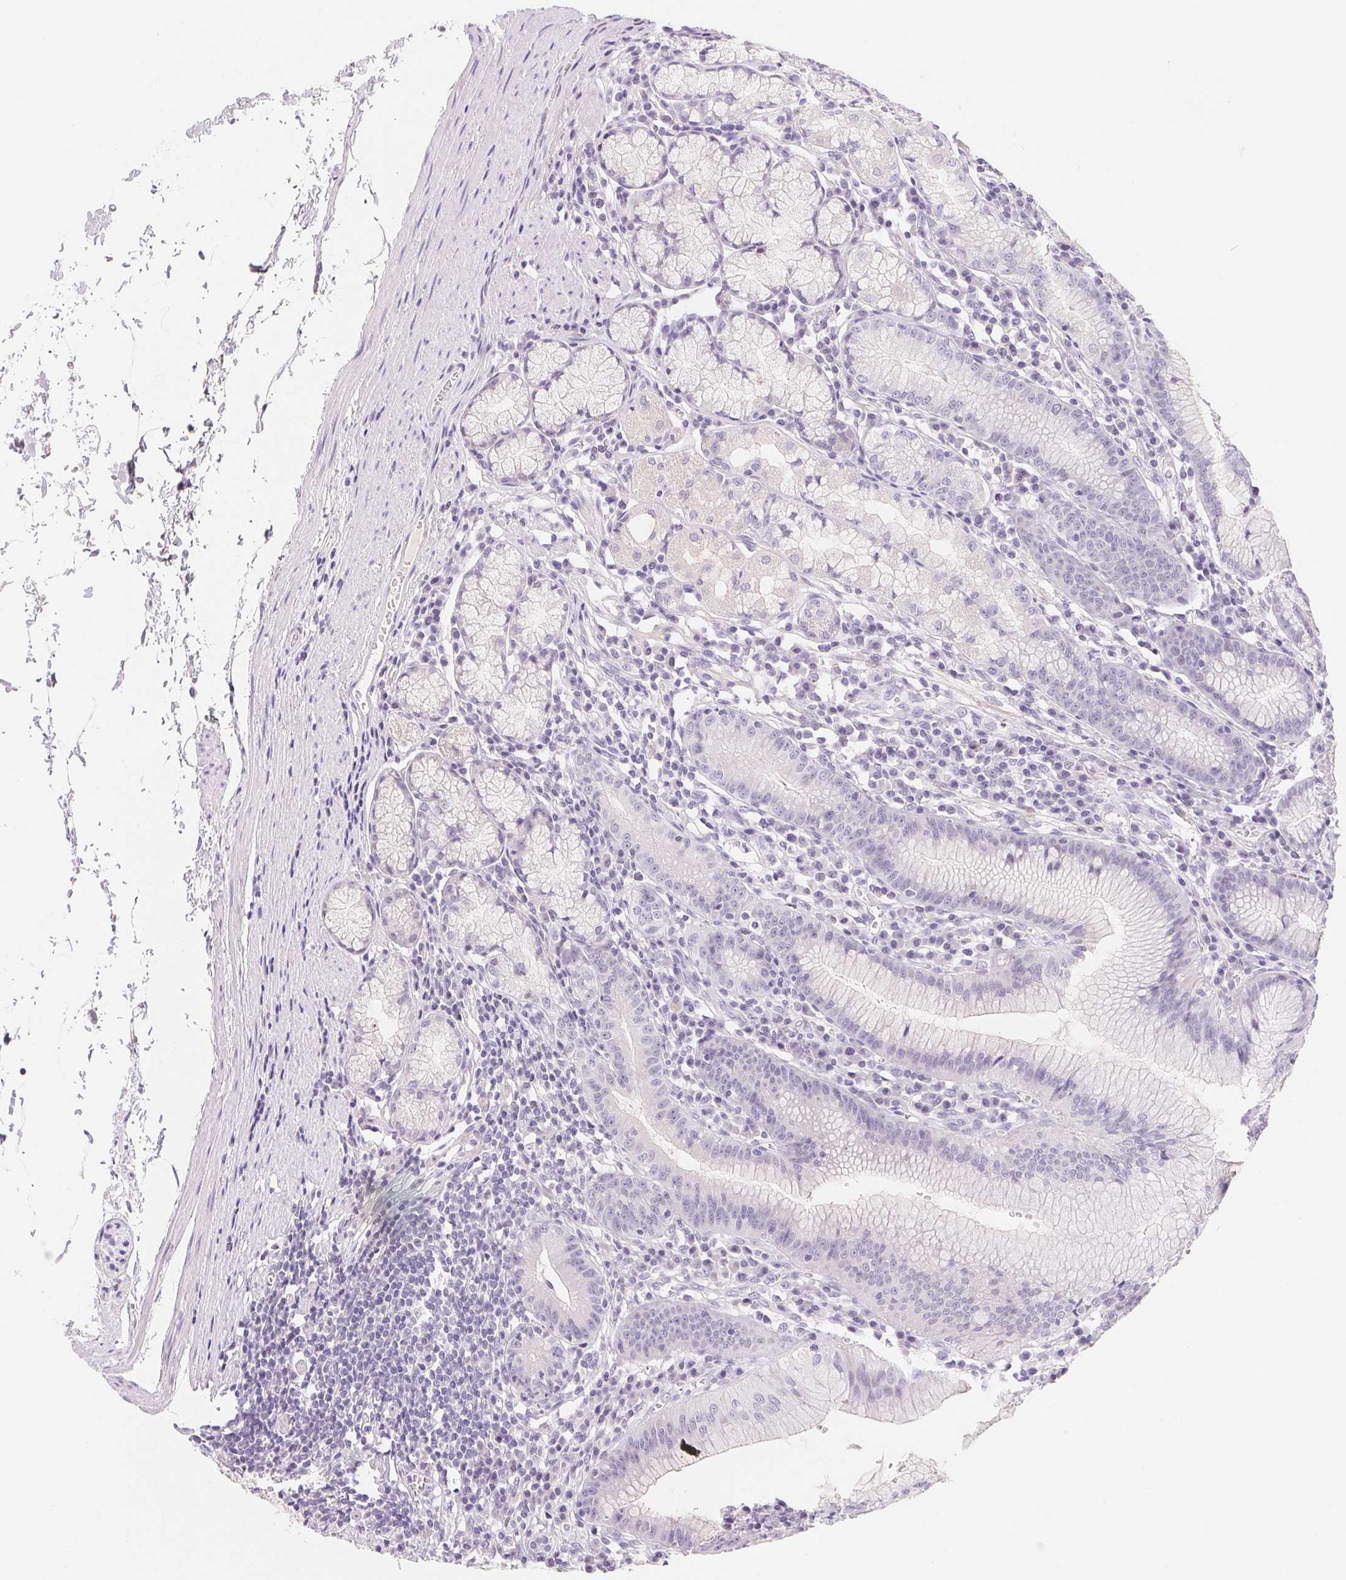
{"staining": {"intensity": "negative", "quantity": "none", "location": "none"}, "tissue": "stomach", "cell_type": "Glandular cells", "image_type": "normal", "snomed": [{"axis": "morphology", "description": "Normal tissue, NOS"}, {"axis": "topography", "description": "Stomach"}], "caption": "Glandular cells show no significant protein expression in benign stomach.", "gene": "MCOLN3", "patient": {"sex": "male", "age": 55}}